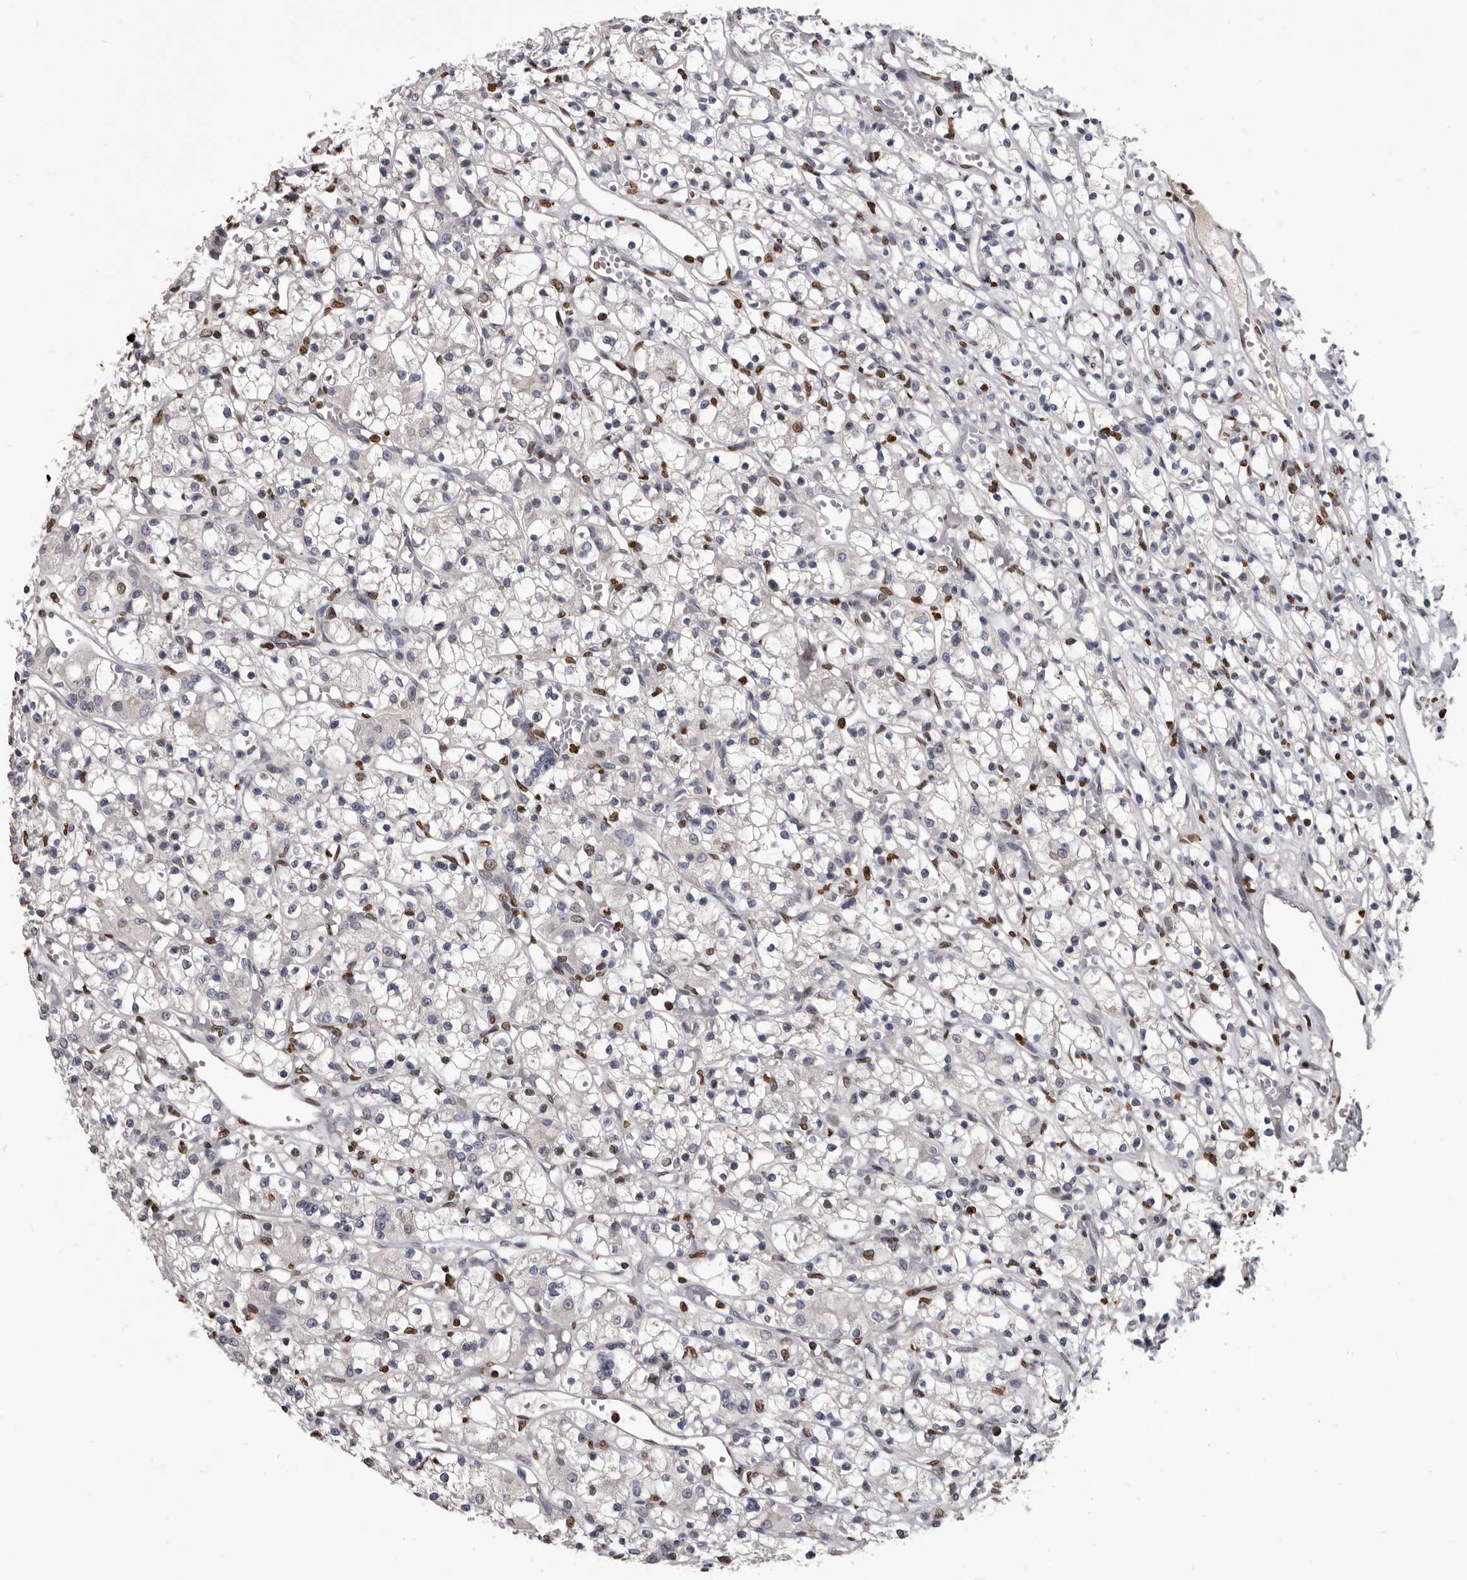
{"staining": {"intensity": "negative", "quantity": "none", "location": "none"}, "tissue": "renal cancer", "cell_type": "Tumor cells", "image_type": "cancer", "snomed": [{"axis": "morphology", "description": "Adenocarcinoma, NOS"}, {"axis": "topography", "description": "Kidney"}], "caption": "A high-resolution photomicrograph shows IHC staining of renal cancer (adenocarcinoma), which reveals no significant staining in tumor cells.", "gene": "AHR", "patient": {"sex": "female", "age": 59}}